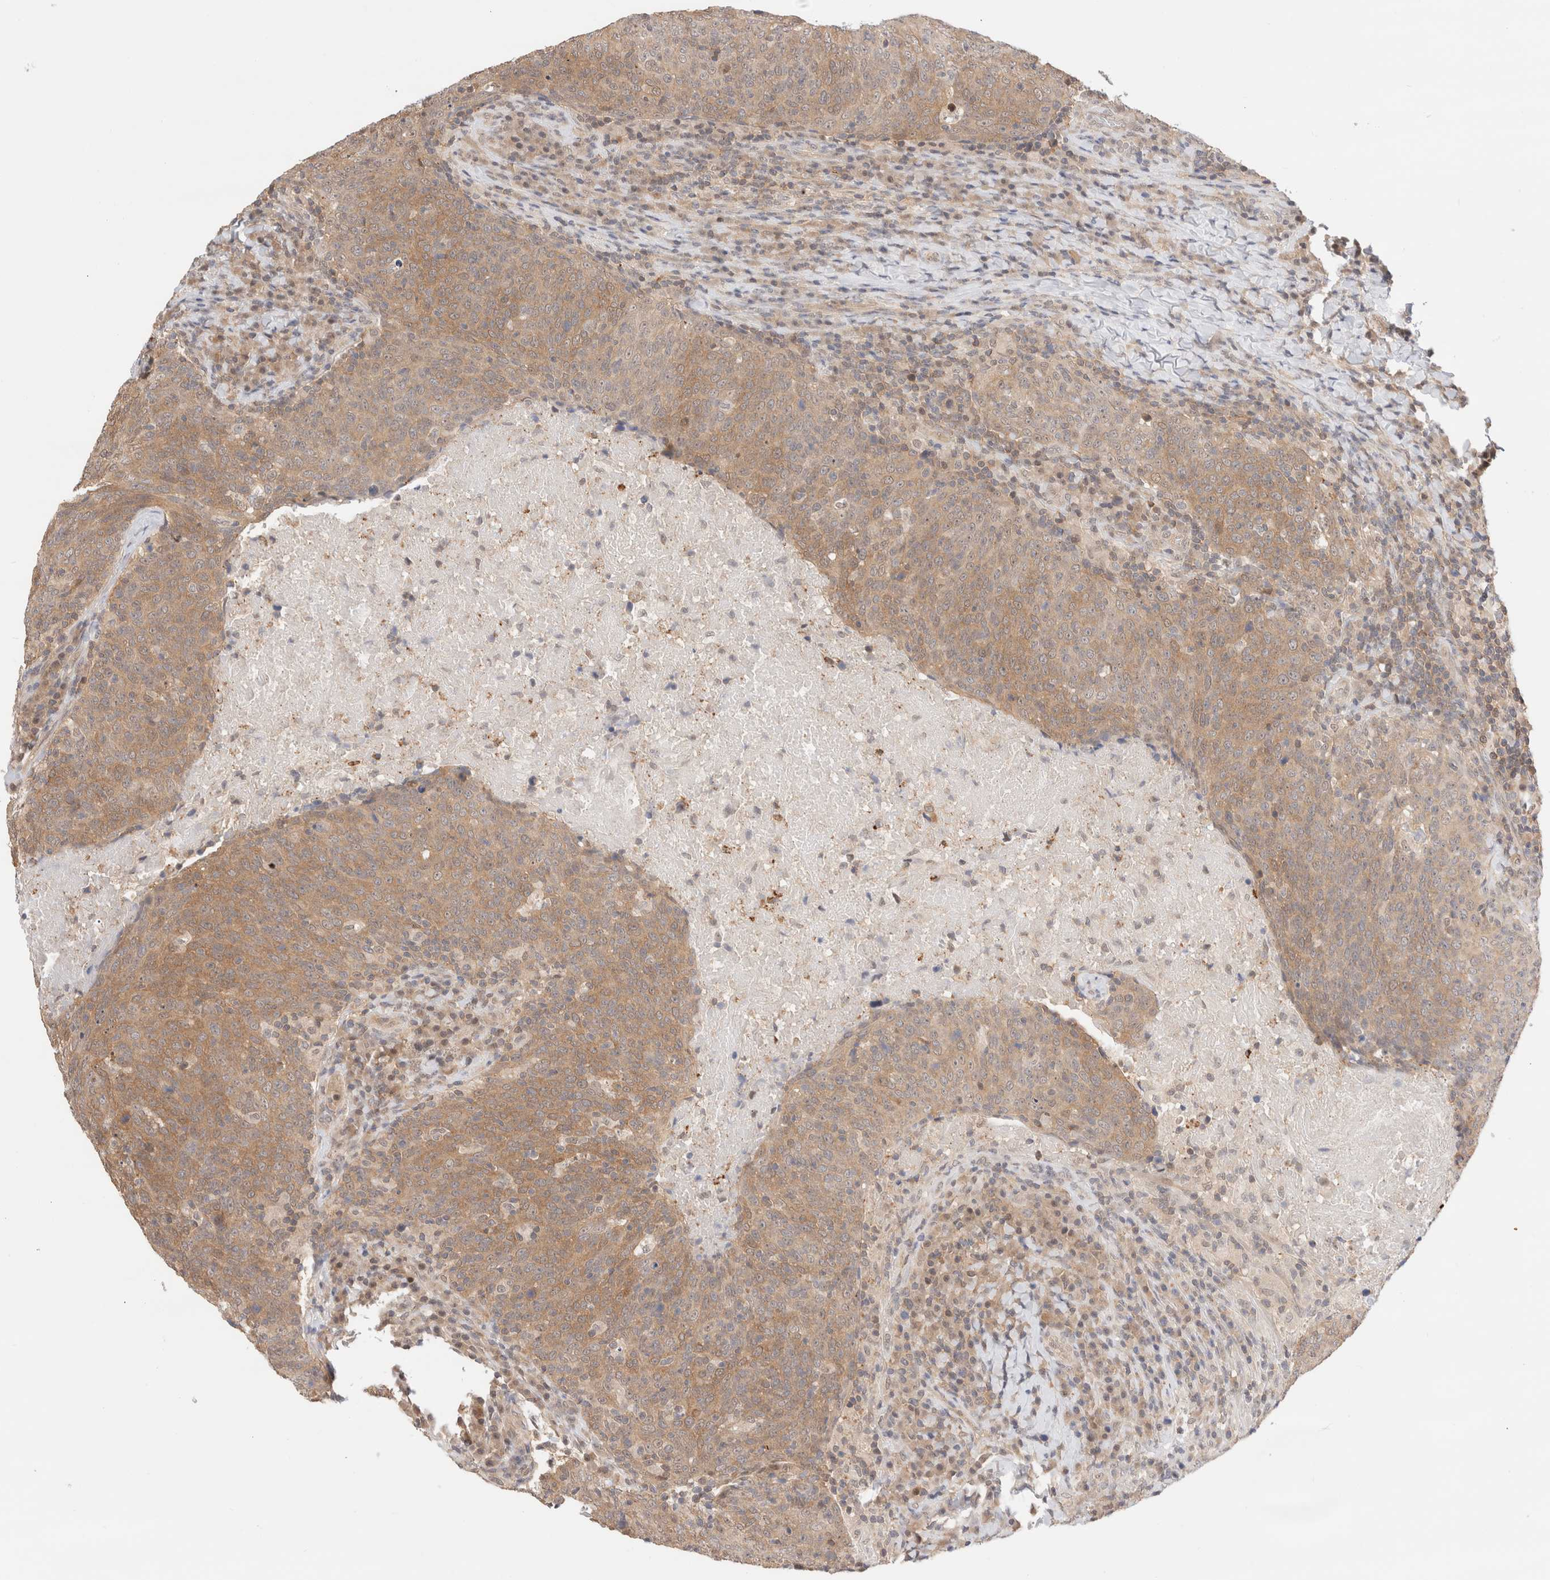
{"staining": {"intensity": "moderate", "quantity": ">75%", "location": "cytoplasmic/membranous"}, "tissue": "head and neck cancer", "cell_type": "Tumor cells", "image_type": "cancer", "snomed": [{"axis": "morphology", "description": "Squamous cell carcinoma, NOS"}, {"axis": "morphology", "description": "Squamous cell carcinoma, metastatic, NOS"}, {"axis": "topography", "description": "Lymph node"}, {"axis": "topography", "description": "Head-Neck"}], "caption": "IHC of head and neck cancer displays medium levels of moderate cytoplasmic/membranous positivity in about >75% of tumor cells.", "gene": "C17orf97", "patient": {"sex": "male", "age": 62}}